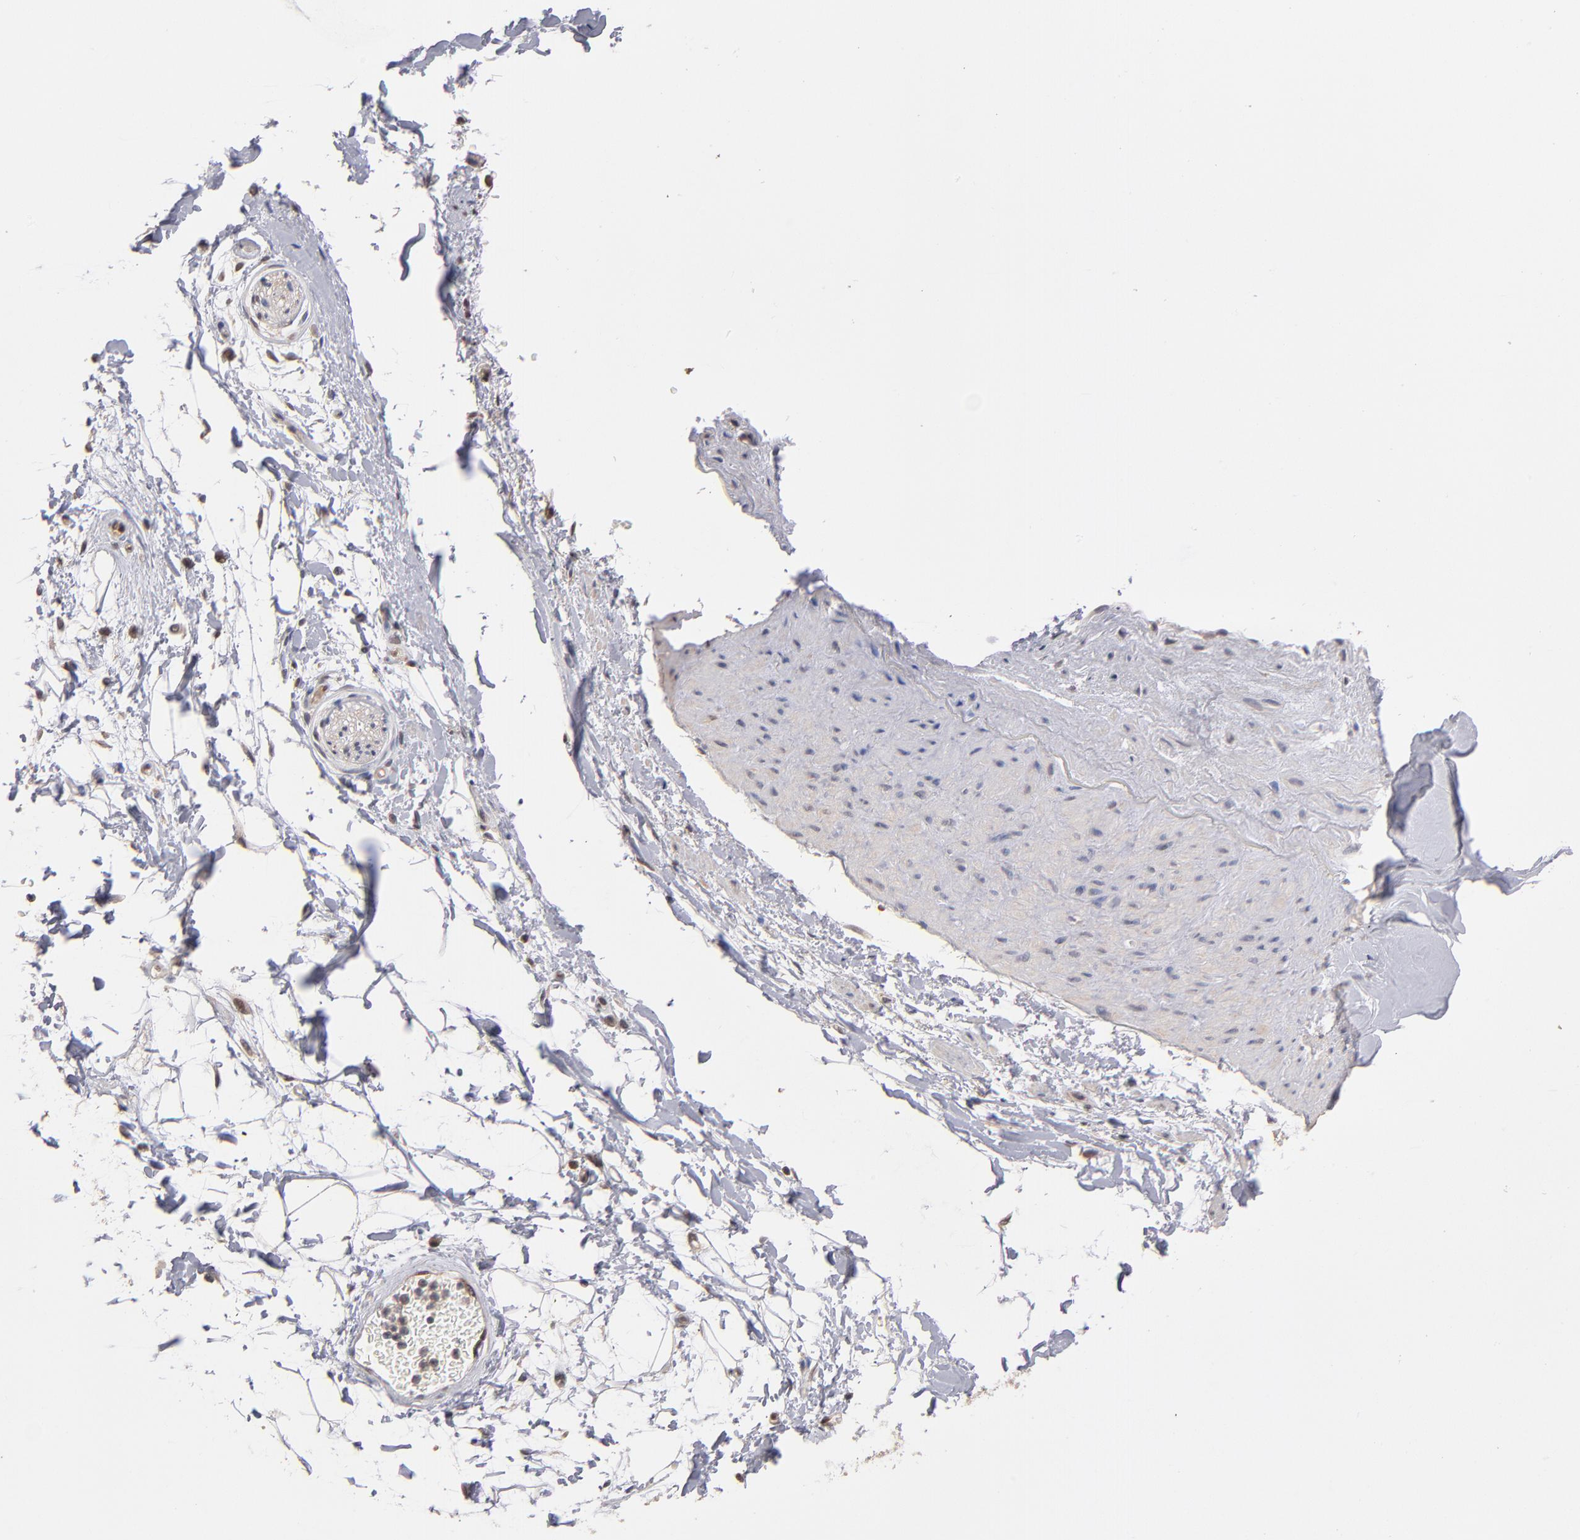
{"staining": {"intensity": "weak", "quantity": "<25%", "location": "cytoplasmic/membranous"}, "tissue": "adipose tissue", "cell_type": "Adipocytes", "image_type": "normal", "snomed": [{"axis": "morphology", "description": "Normal tissue, NOS"}, {"axis": "topography", "description": "Soft tissue"}], "caption": "Immunohistochemistry of unremarkable adipose tissue reveals no positivity in adipocytes.", "gene": "PSMD10", "patient": {"sex": "male", "age": 72}}